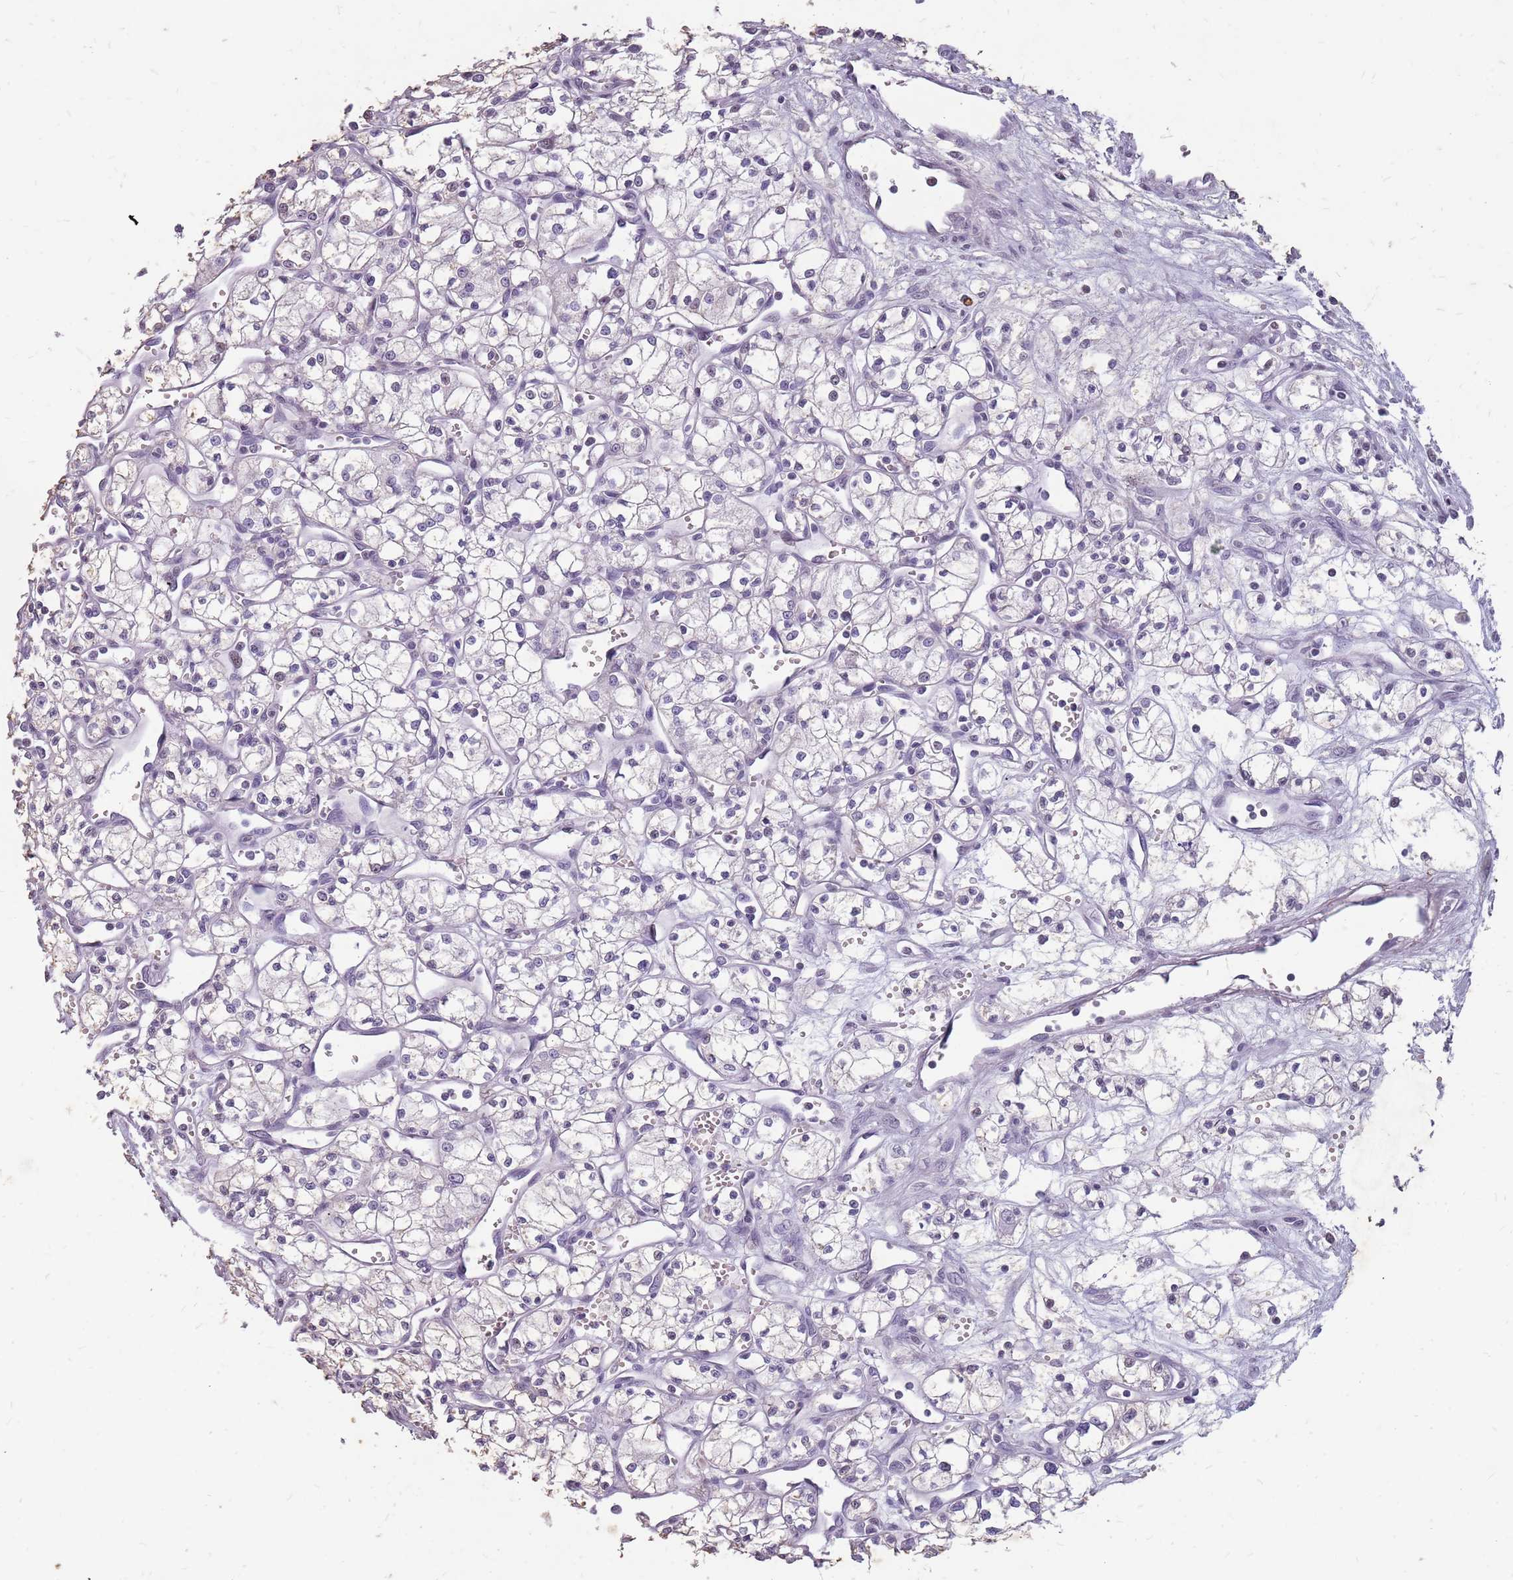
{"staining": {"intensity": "negative", "quantity": "none", "location": "none"}, "tissue": "renal cancer", "cell_type": "Tumor cells", "image_type": "cancer", "snomed": [{"axis": "morphology", "description": "Adenocarcinoma, NOS"}, {"axis": "topography", "description": "Kidney"}], "caption": "Immunohistochemical staining of human renal adenocarcinoma exhibits no significant positivity in tumor cells.", "gene": "NEK6", "patient": {"sex": "male", "age": 59}}